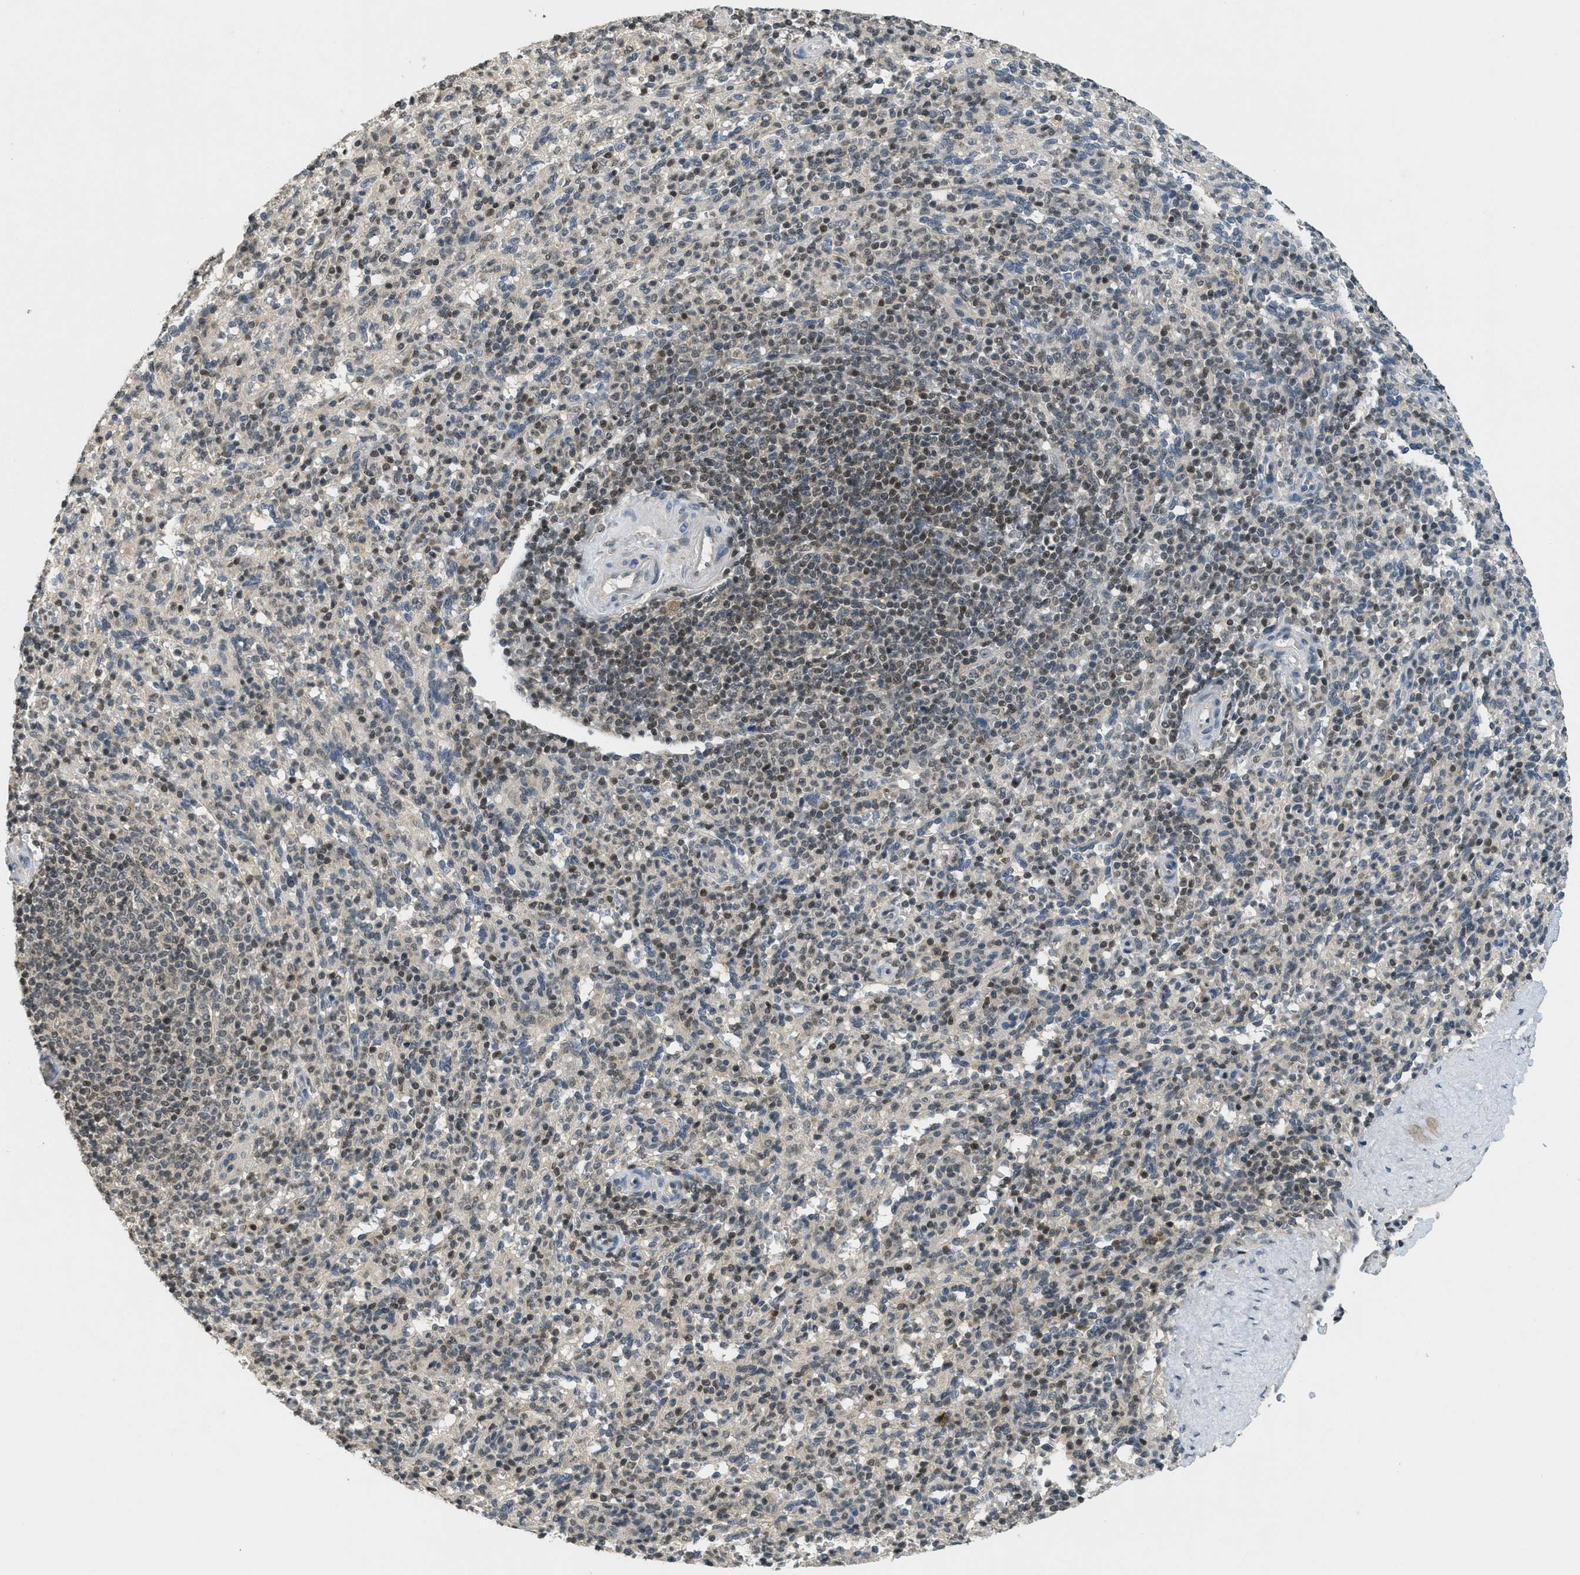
{"staining": {"intensity": "moderate", "quantity": "25%-75%", "location": "nuclear"}, "tissue": "spleen", "cell_type": "Cells in red pulp", "image_type": "normal", "snomed": [{"axis": "morphology", "description": "Normal tissue, NOS"}, {"axis": "topography", "description": "Spleen"}], "caption": "An immunohistochemistry image of benign tissue is shown. Protein staining in brown highlights moderate nuclear positivity in spleen within cells in red pulp. Immunohistochemistry (ihc) stains the protein of interest in brown and the nuclei are stained blue.", "gene": "DNAJB1", "patient": {"sex": "male", "age": 36}}